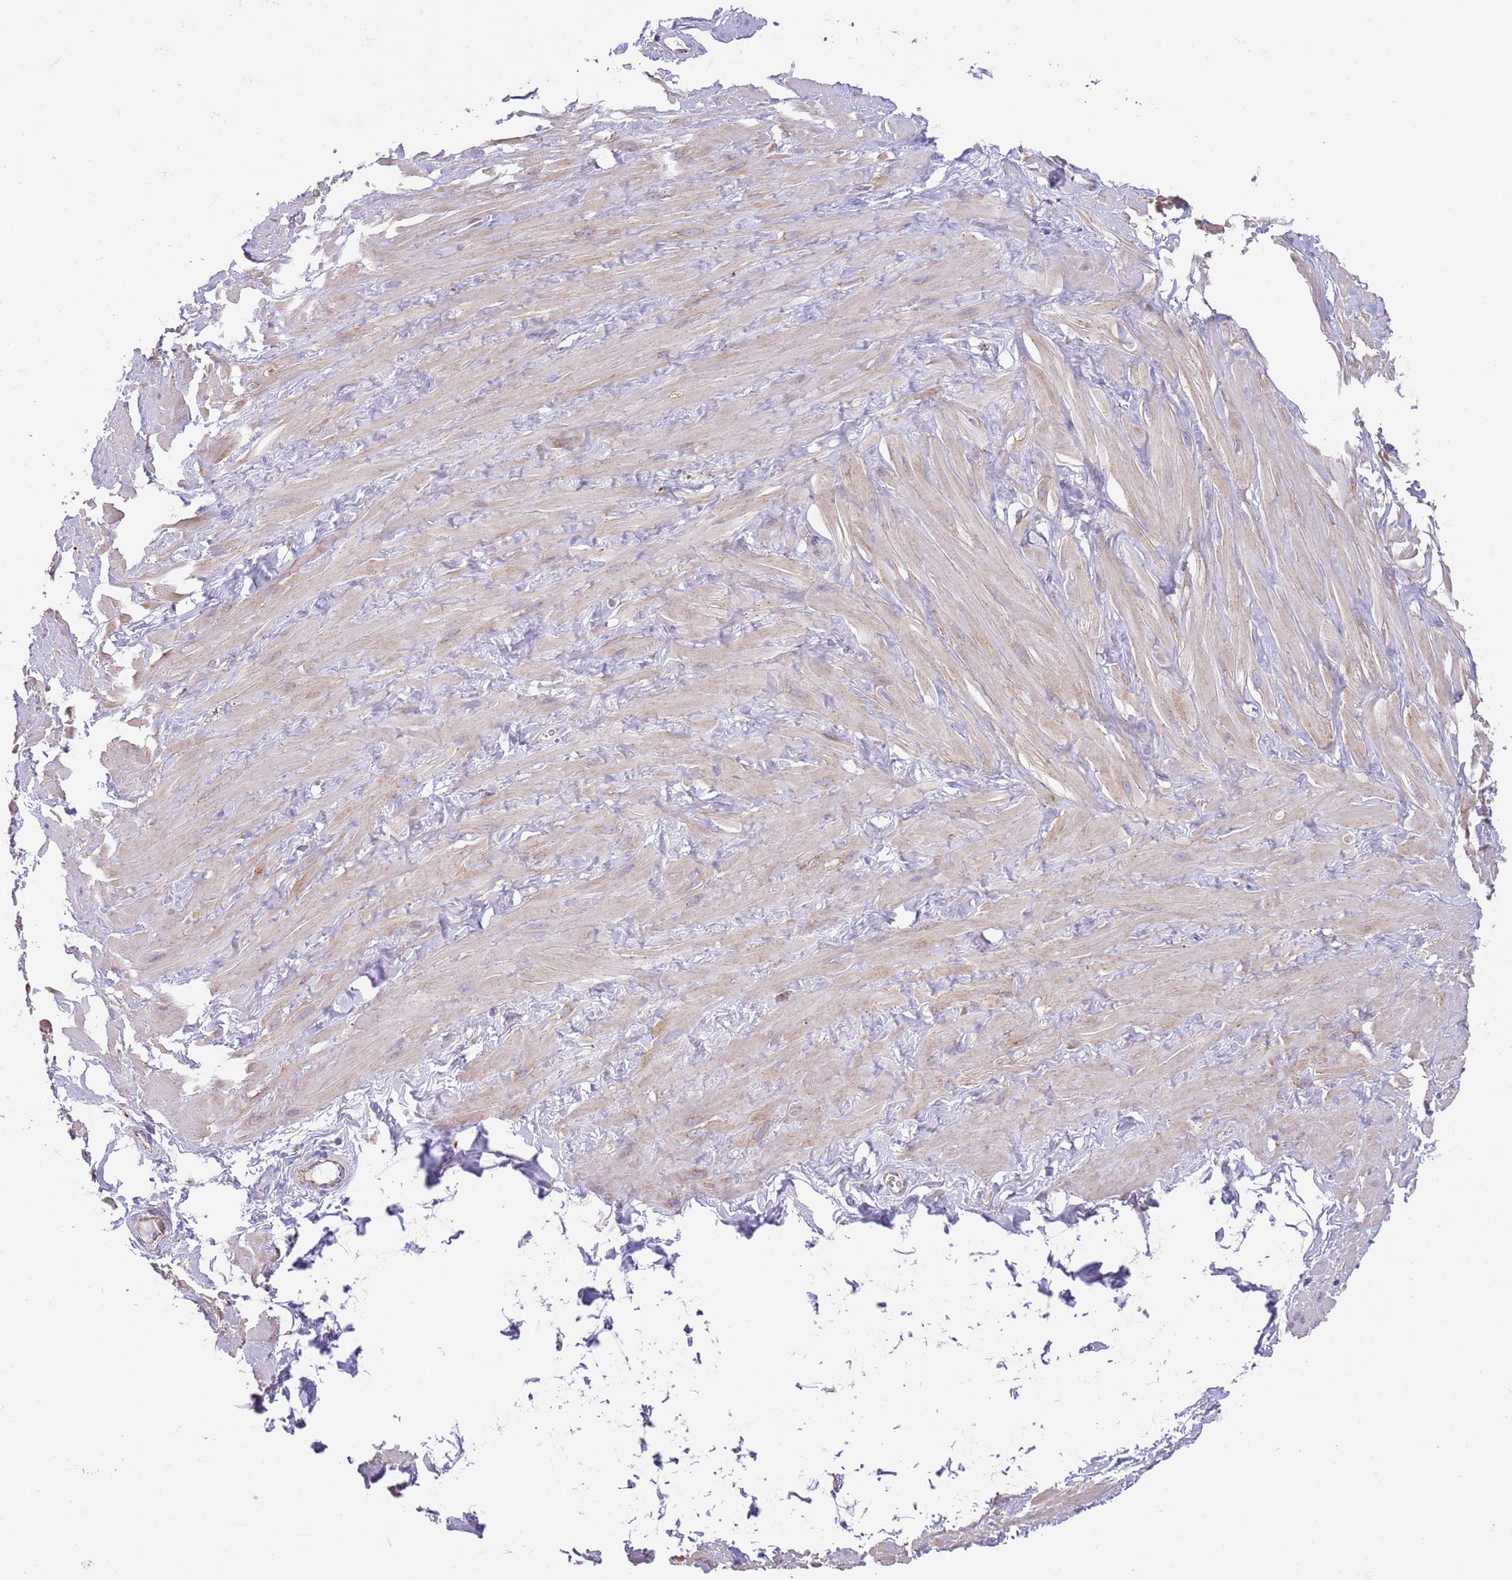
{"staining": {"intensity": "negative", "quantity": "none", "location": "none"}, "tissue": "adipose tissue", "cell_type": "Adipocytes", "image_type": "normal", "snomed": [{"axis": "morphology", "description": "Normal tissue, NOS"}, {"axis": "topography", "description": "Soft tissue"}, {"axis": "topography", "description": "Adipose tissue"}, {"axis": "topography", "description": "Vascular tissue"}, {"axis": "topography", "description": "Peripheral nerve tissue"}], "caption": "DAB immunohistochemical staining of normal human adipose tissue demonstrates no significant expression in adipocytes. (Brightfield microscopy of DAB immunohistochemistry at high magnification).", "gene": "TTLL1", "patient": {"sex": "male", "age": 46}}